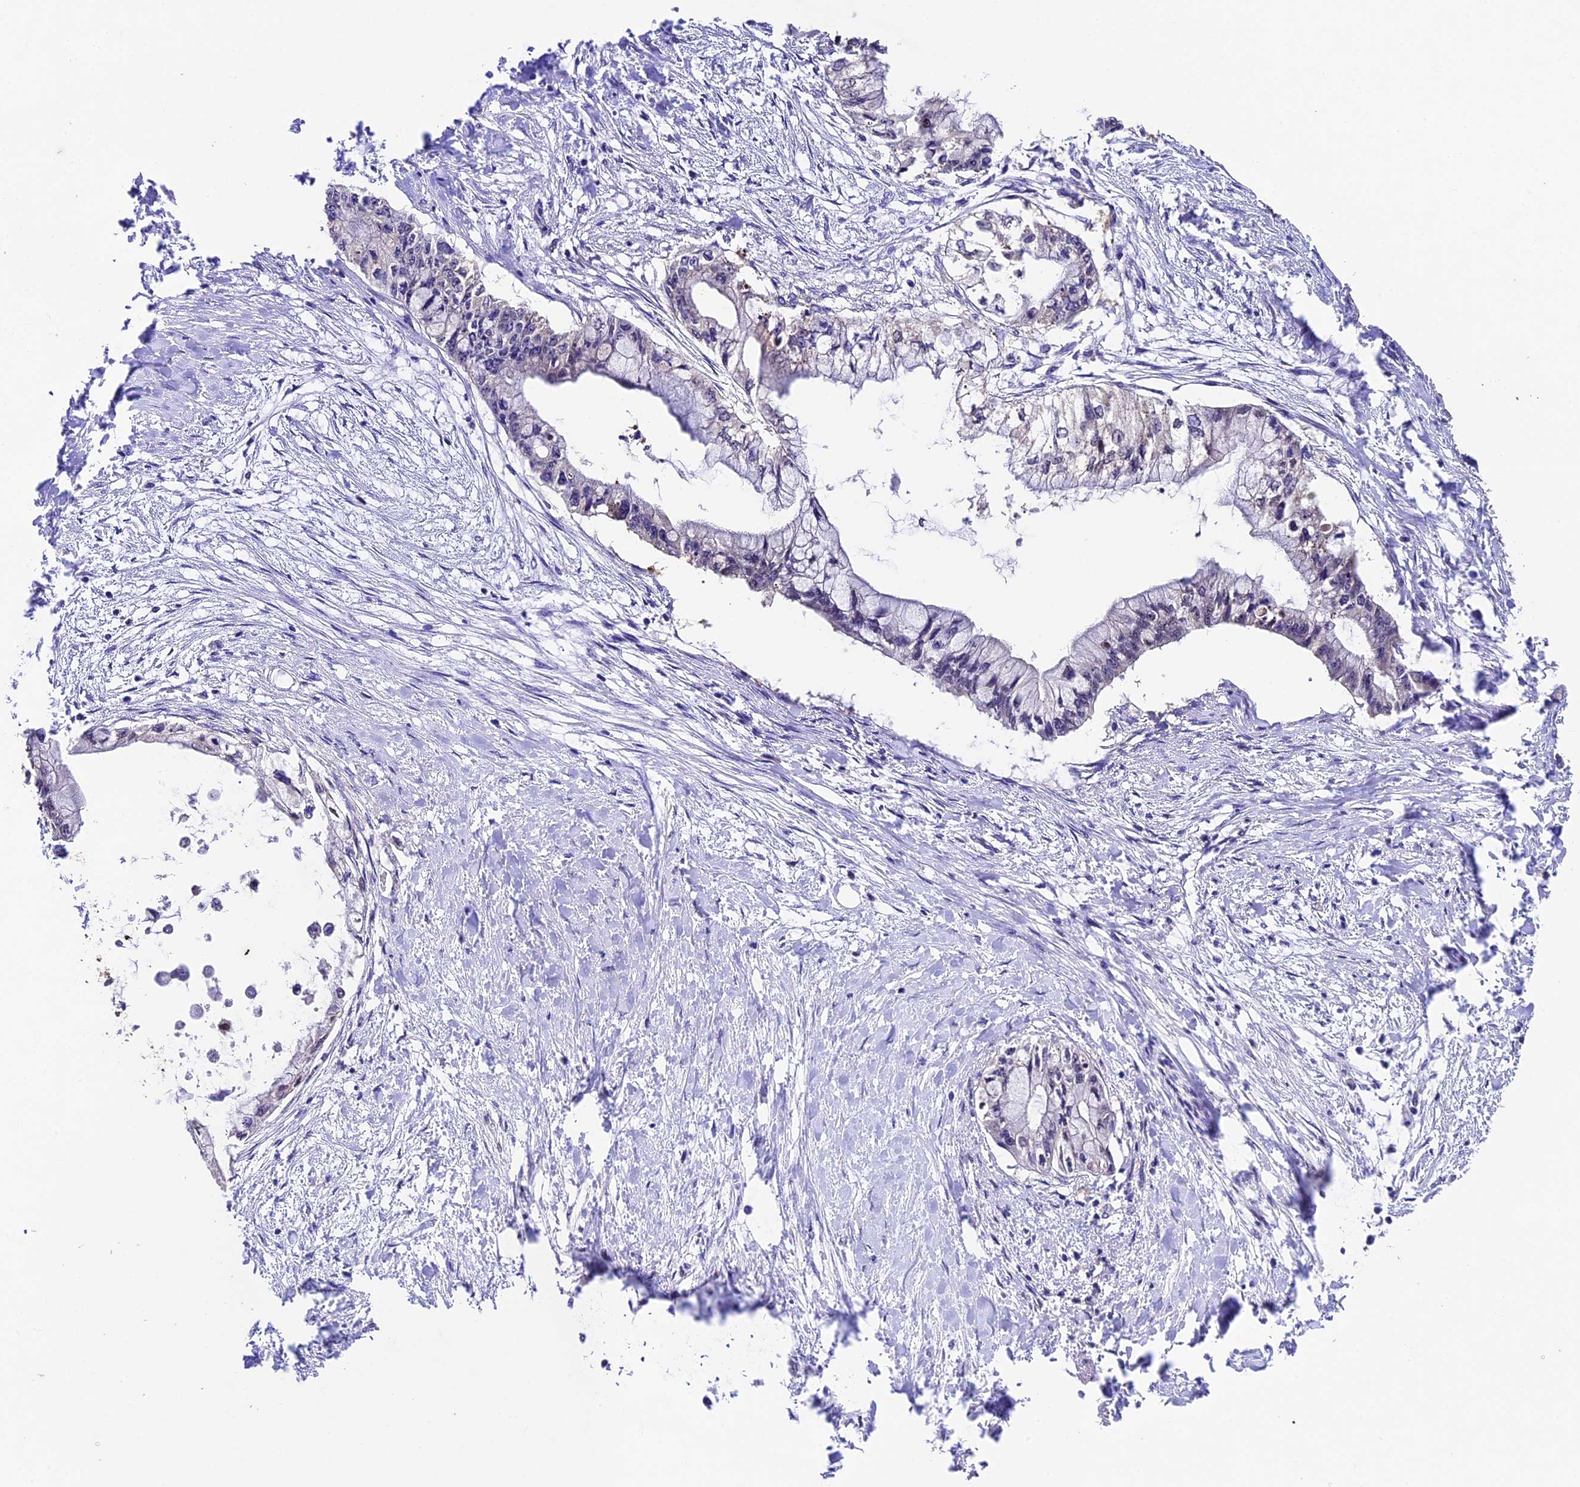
{"staining": {"intensity": "negative", "quantity": "none", "location": "none"}, "tissue": "pancreatic cancer", "cell_type": "Tumor cells", "image_type": "cancer", "snomed": [{"axis": "morphology", "description": "Adenocarcinoma, NOS"}, {"axis": "topography", "description": "Pancreas"}], "caption": "An immunohistochemistry (IHC) histopathology image of pancreatic cancer is shown. There is no staining in tumor cells of pancreatic cancer.", "gene": "SBNO2", "patient": {"sex": "male", "age": 48}}